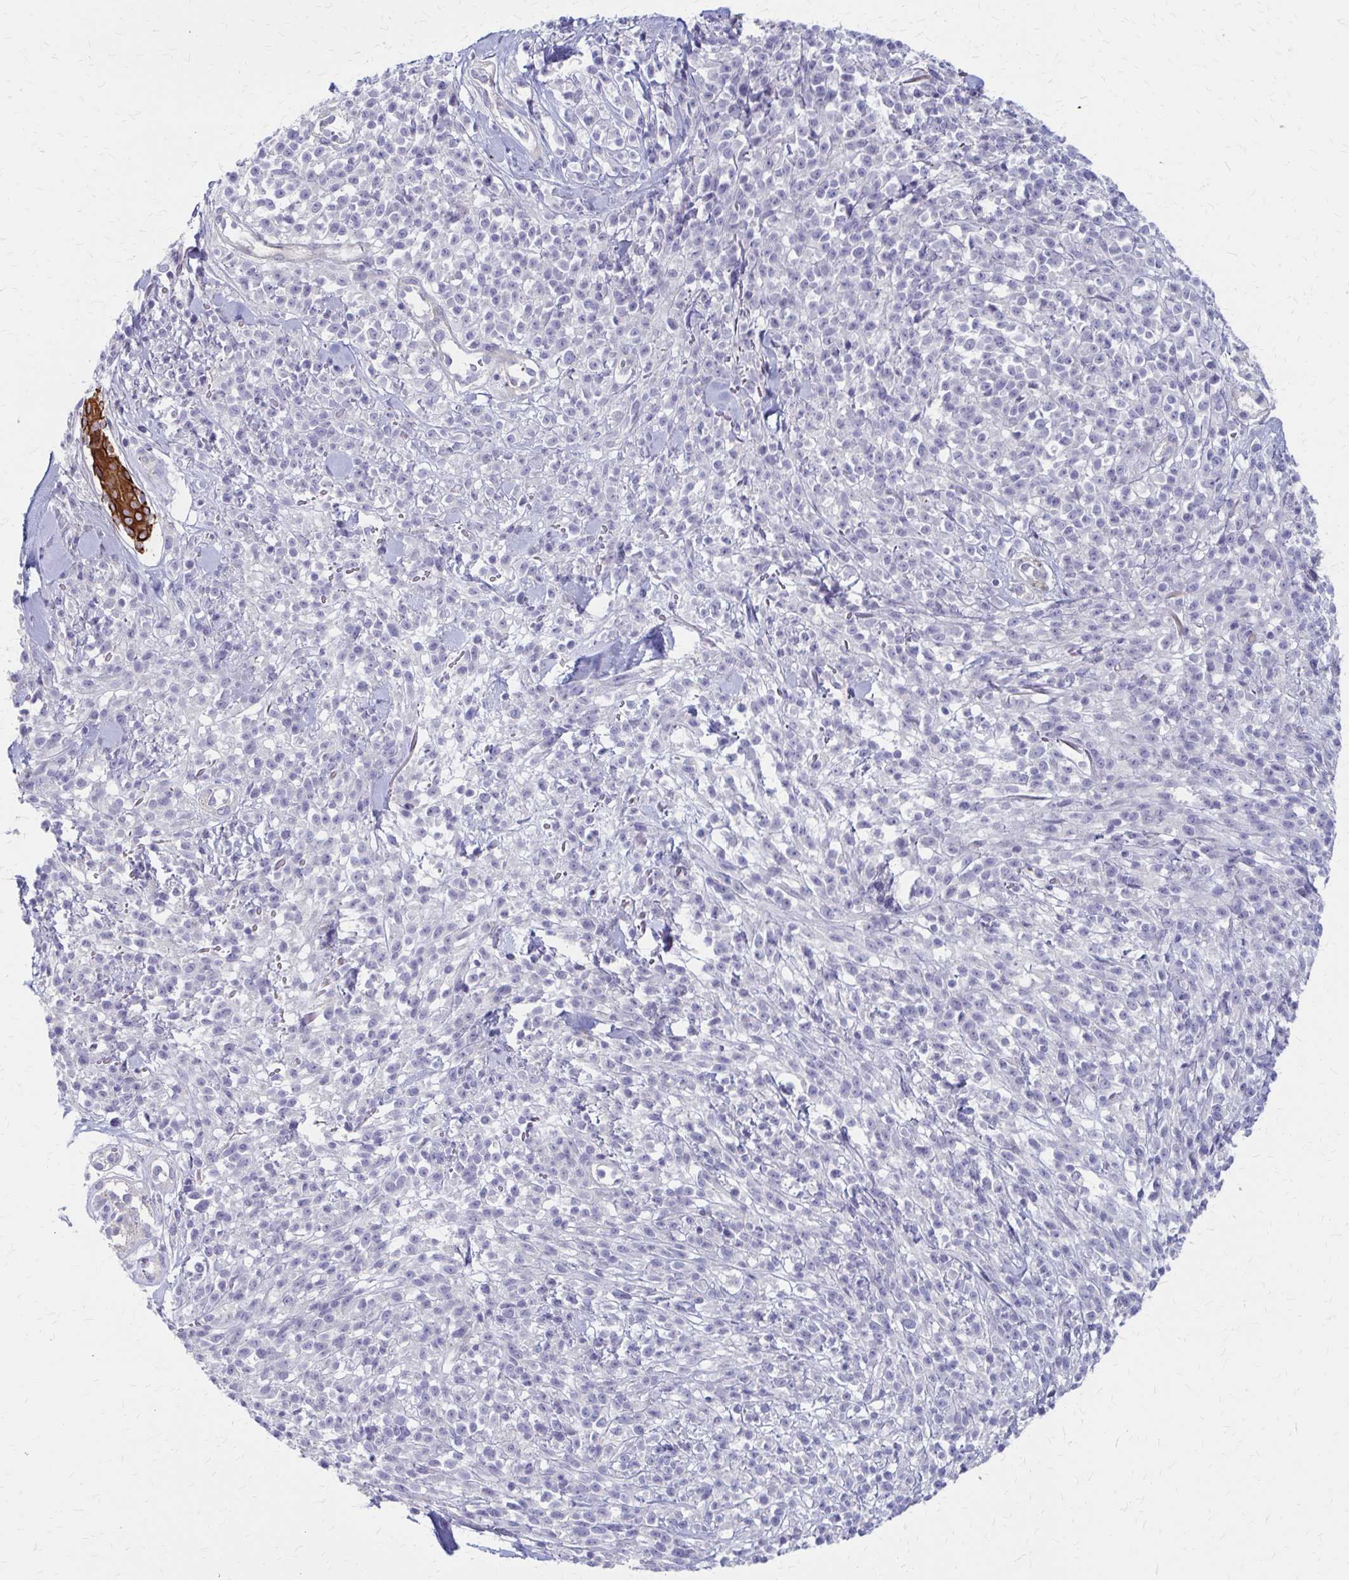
{"staining": {"intensity": "negative", "quantity": "none", "location": "none"}, "tissue": "melanoma", "cell_type": "Tumor cells", "image_type": "cancer", "snomed": [{"axis": "morphology", "description": "Malignant melanoma, NOS"}, {"axis": "topography", "description": "Skin"}, {"axis": "topography", "description": "Skin of trunk"}], "caption": "This is an IHC photomicrograph of malignant melanoma. There is no expression in tumor cells.", "gene": "GLYATL2", "patient": {"sex": "male", "age": 74}}